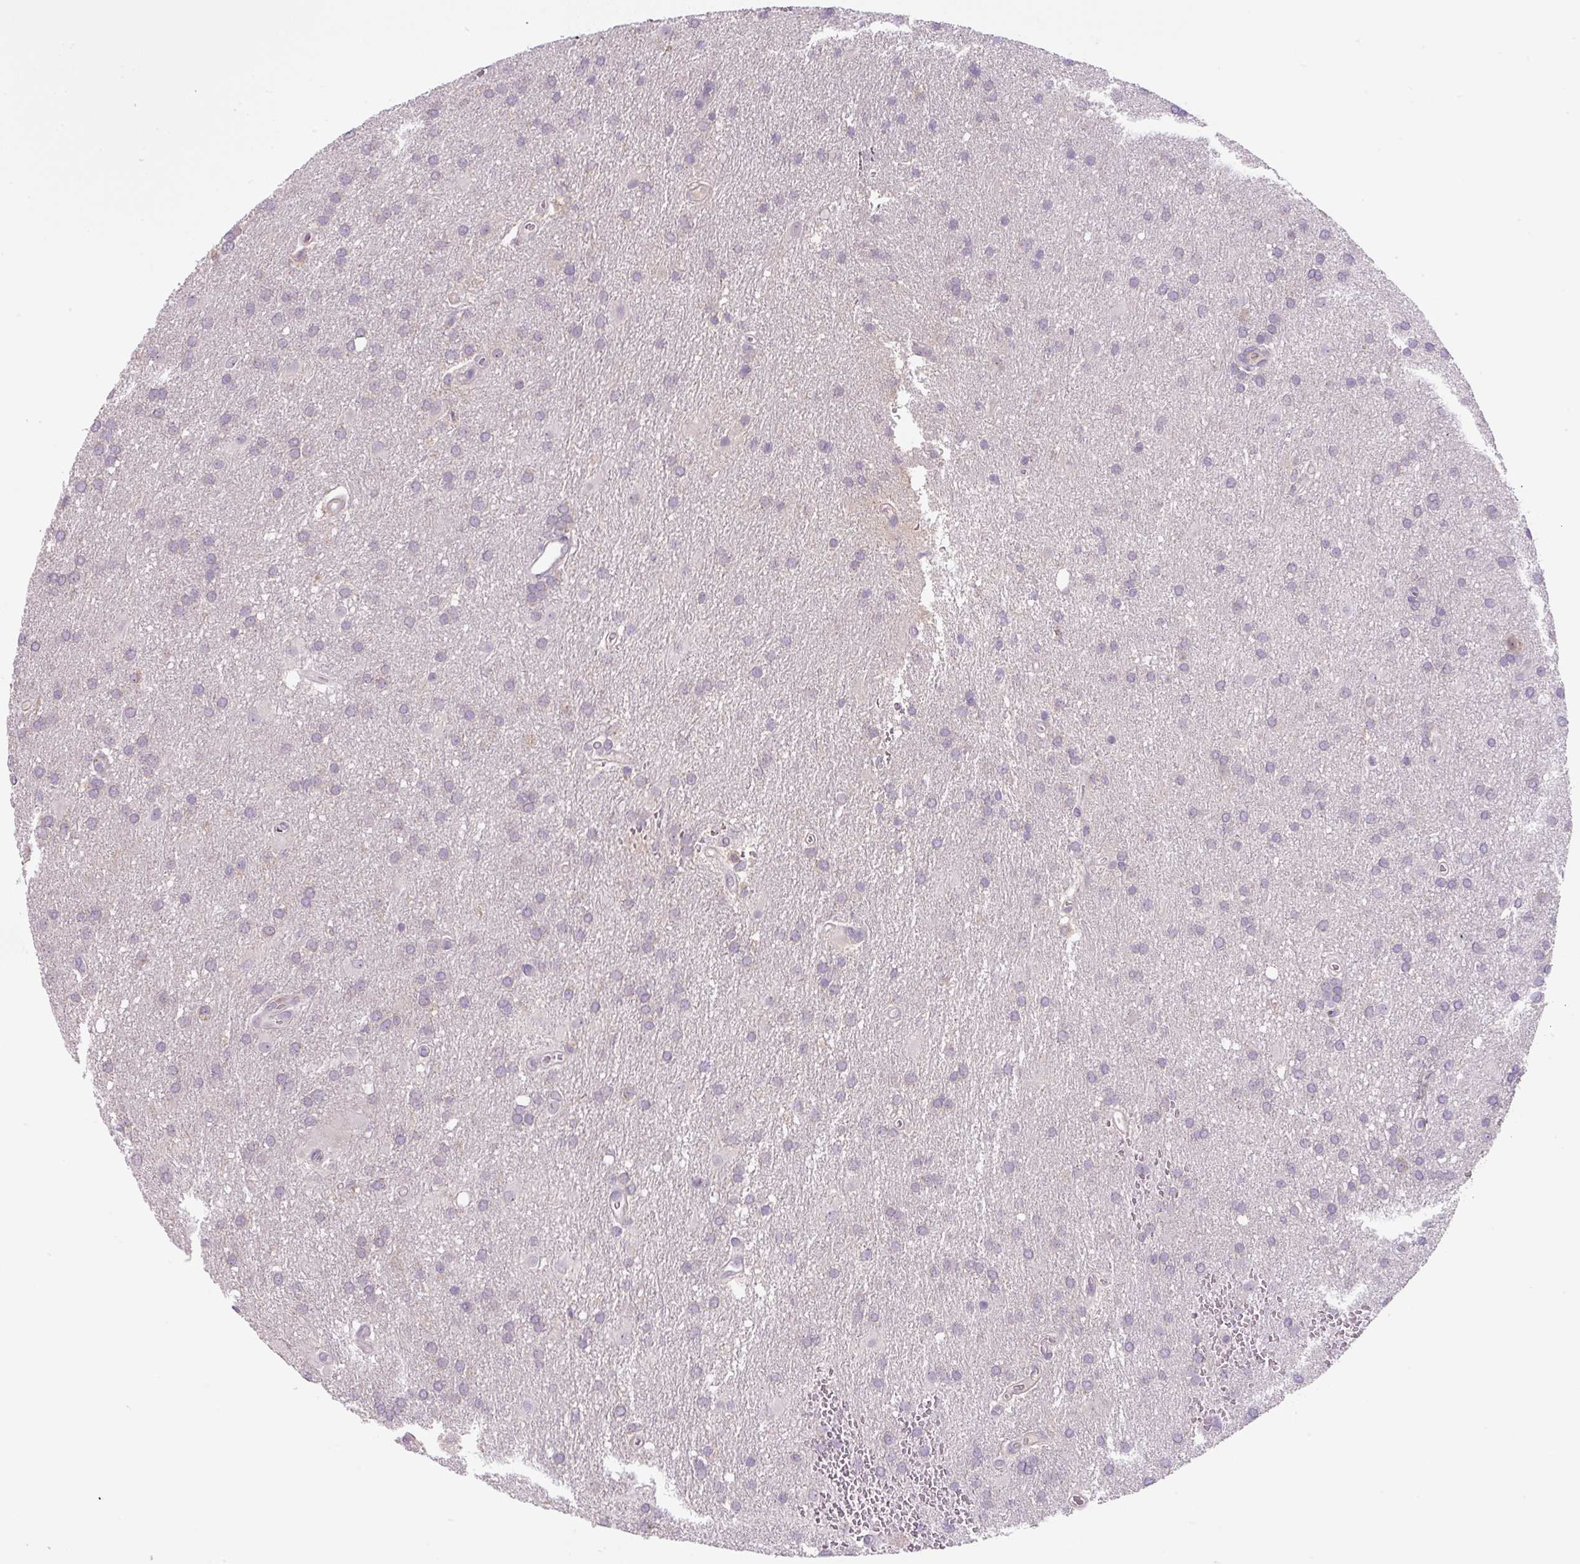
{"staining": {"intensity": "negative", "quantity": "none", "location": "none"}, "tissue": "glioma", "cell_type": "Tumor cells", "image_type": "cancer", "snomed": [{"axis": "morphology", "description": "Glioma, malignant, Low grade"}, {"axis": "topography", "description": "Brain"}], "caption": "Immunohistochemical staining of glioma shows no significant staining in tumor cells.", "gene": "FZD5", "patient": {"sex": "male", "age": 66}}